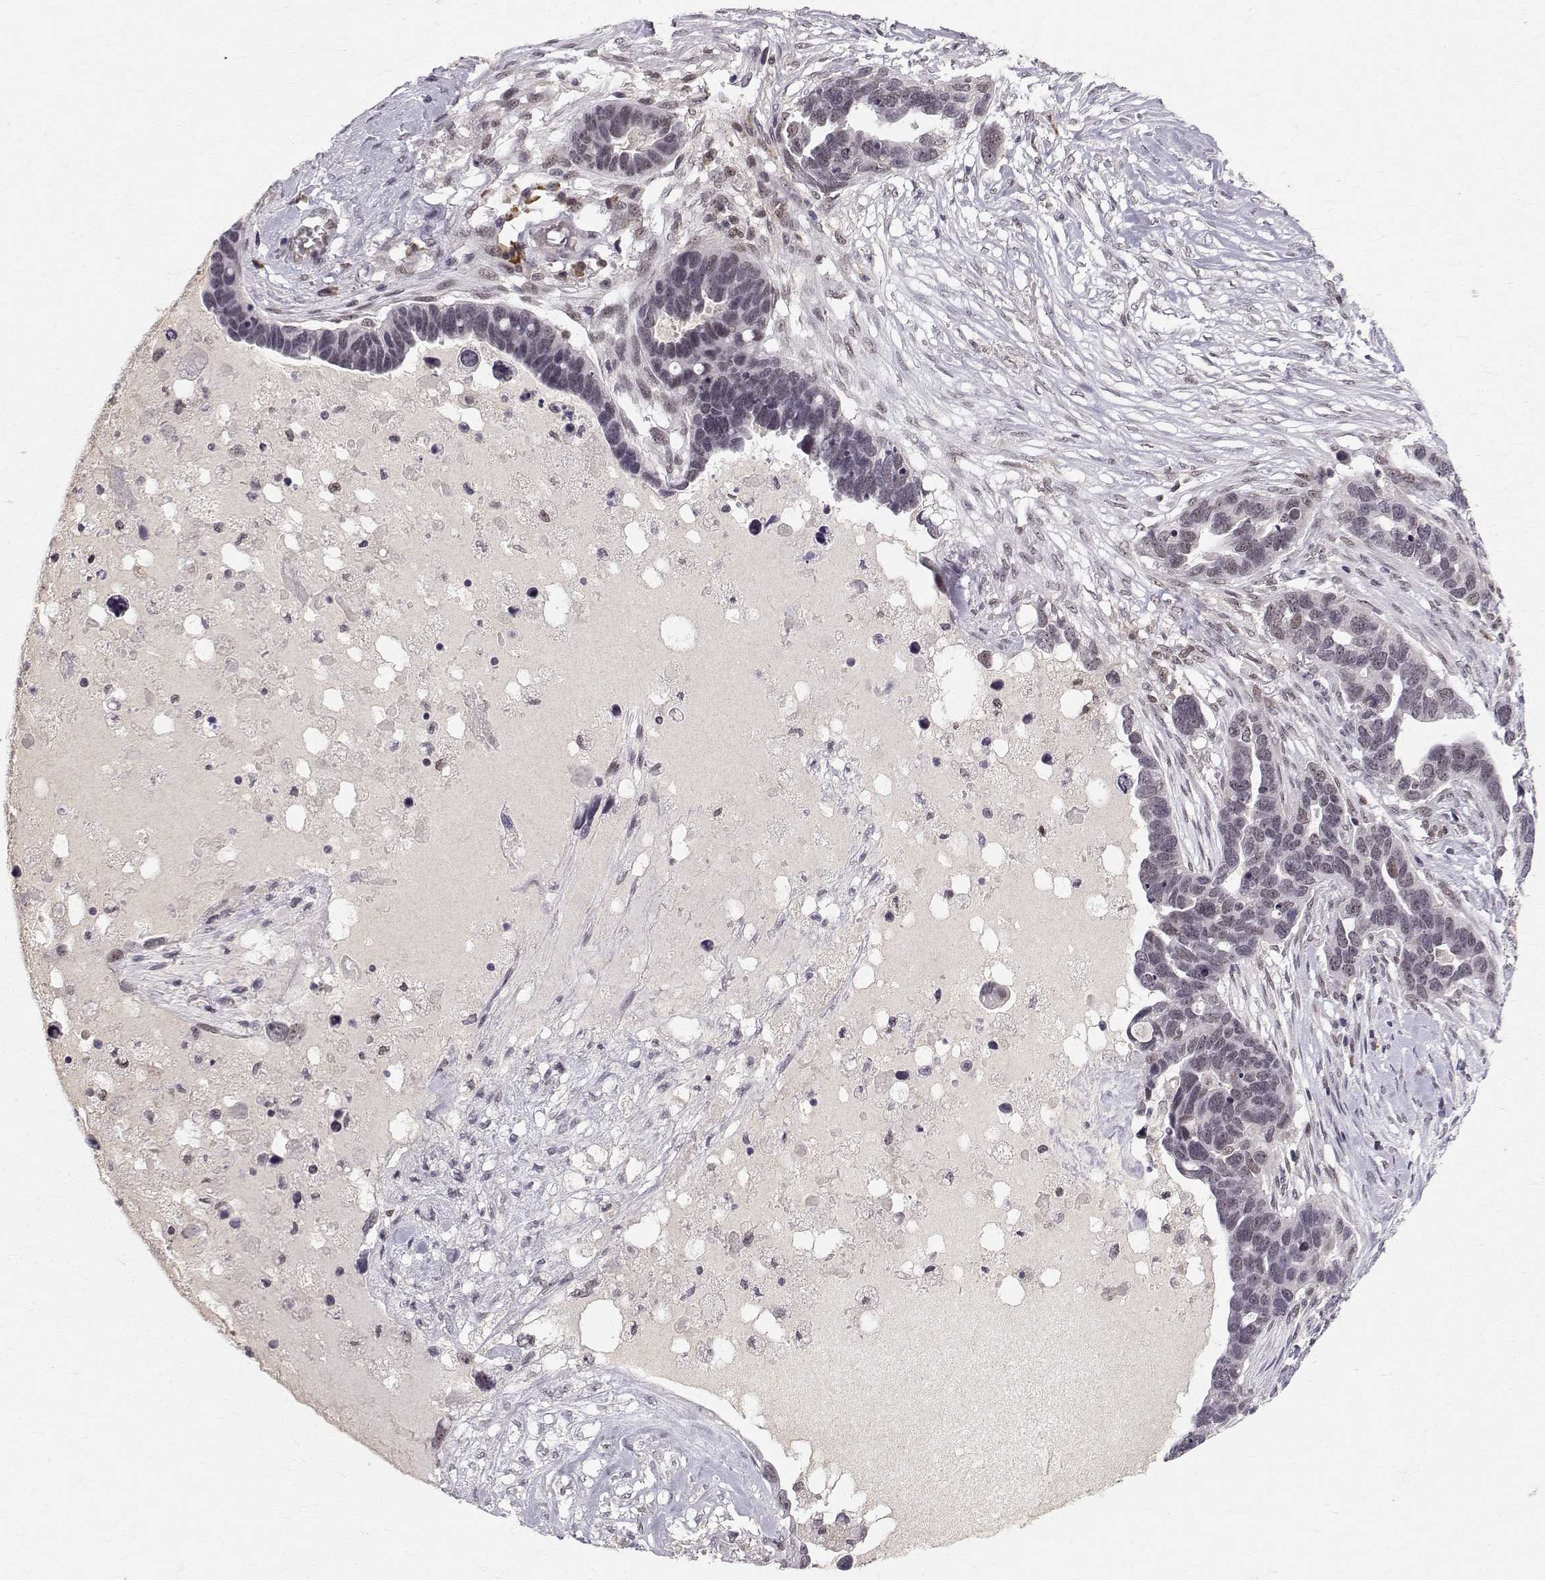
{"staining": {"intensity": "weak", "quantity": "<25%", "location": "nuclear"}, "tissue": "ovarian cancer", "cell_type": "Tumor cells", "image_type": "cancer", "snomed": [{"axis": "morphology", "description": "Cystadenocarcinoma, serous, NOS"}, {"axis": "topography", "description": "Ovary"}], "caption": "Immunohistochemistry histopathology image of neoplastic tissue: ovarian cancer stained with DAB exhibits no significant protein positivity in tumor cells.", "gene": "RPP38", "patient": {"sex": "female", "age": 54}}